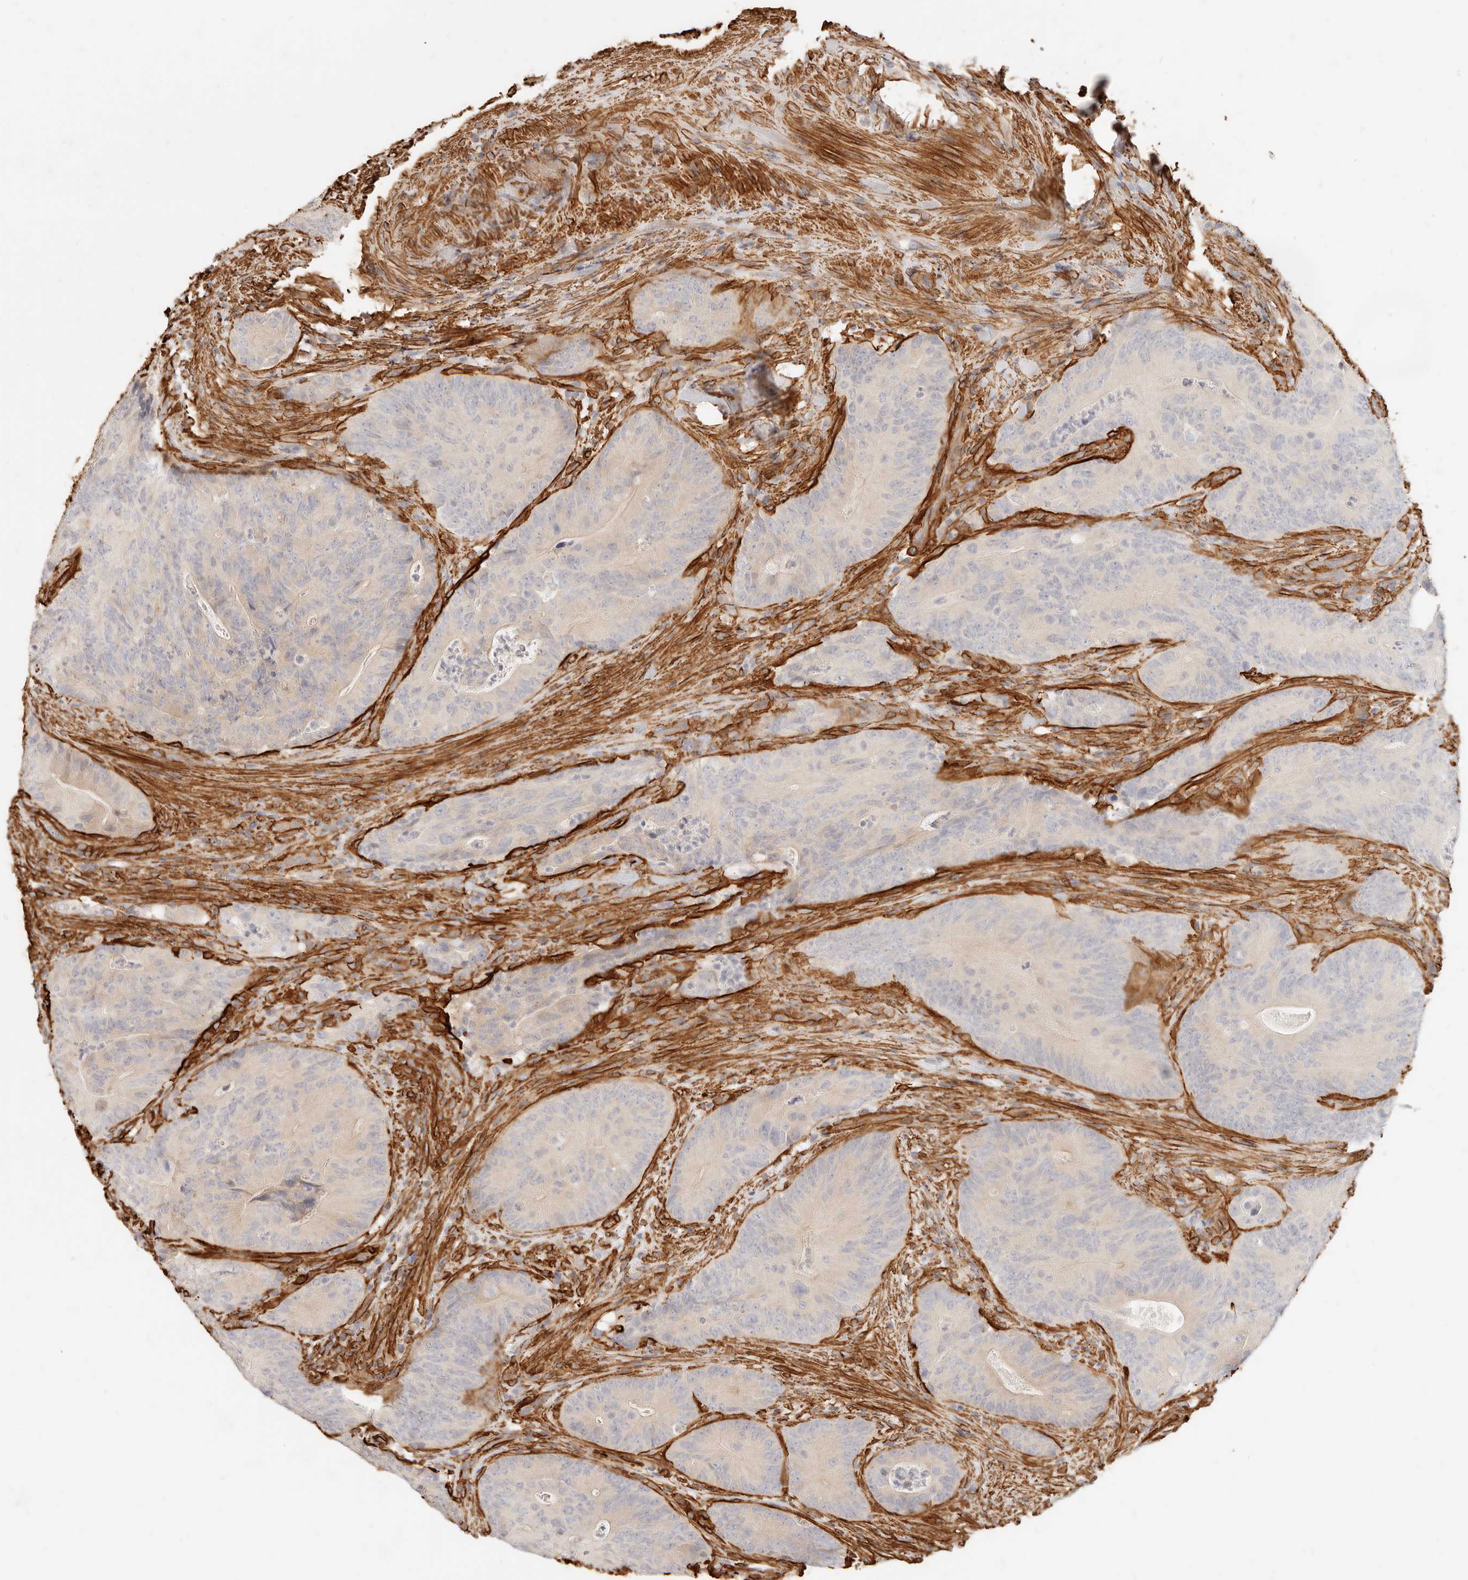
{"staining": {"intensity": "negative", "quantity": "none", "location": "none"}, "tissue": "colorectal cancer", "cell_type": "Tumor cells", "image_type": "cancer", "snomed": [{"axis": "morphology", "description": "Normal tissue, NOS"}, {"axis": "topography", "description": "Colon"}], "caption": "There is no significant staining in tumor cells of colorectal cancer.", "gene": "TMTC2", "patient": {"sex": "female", "age": 82}}